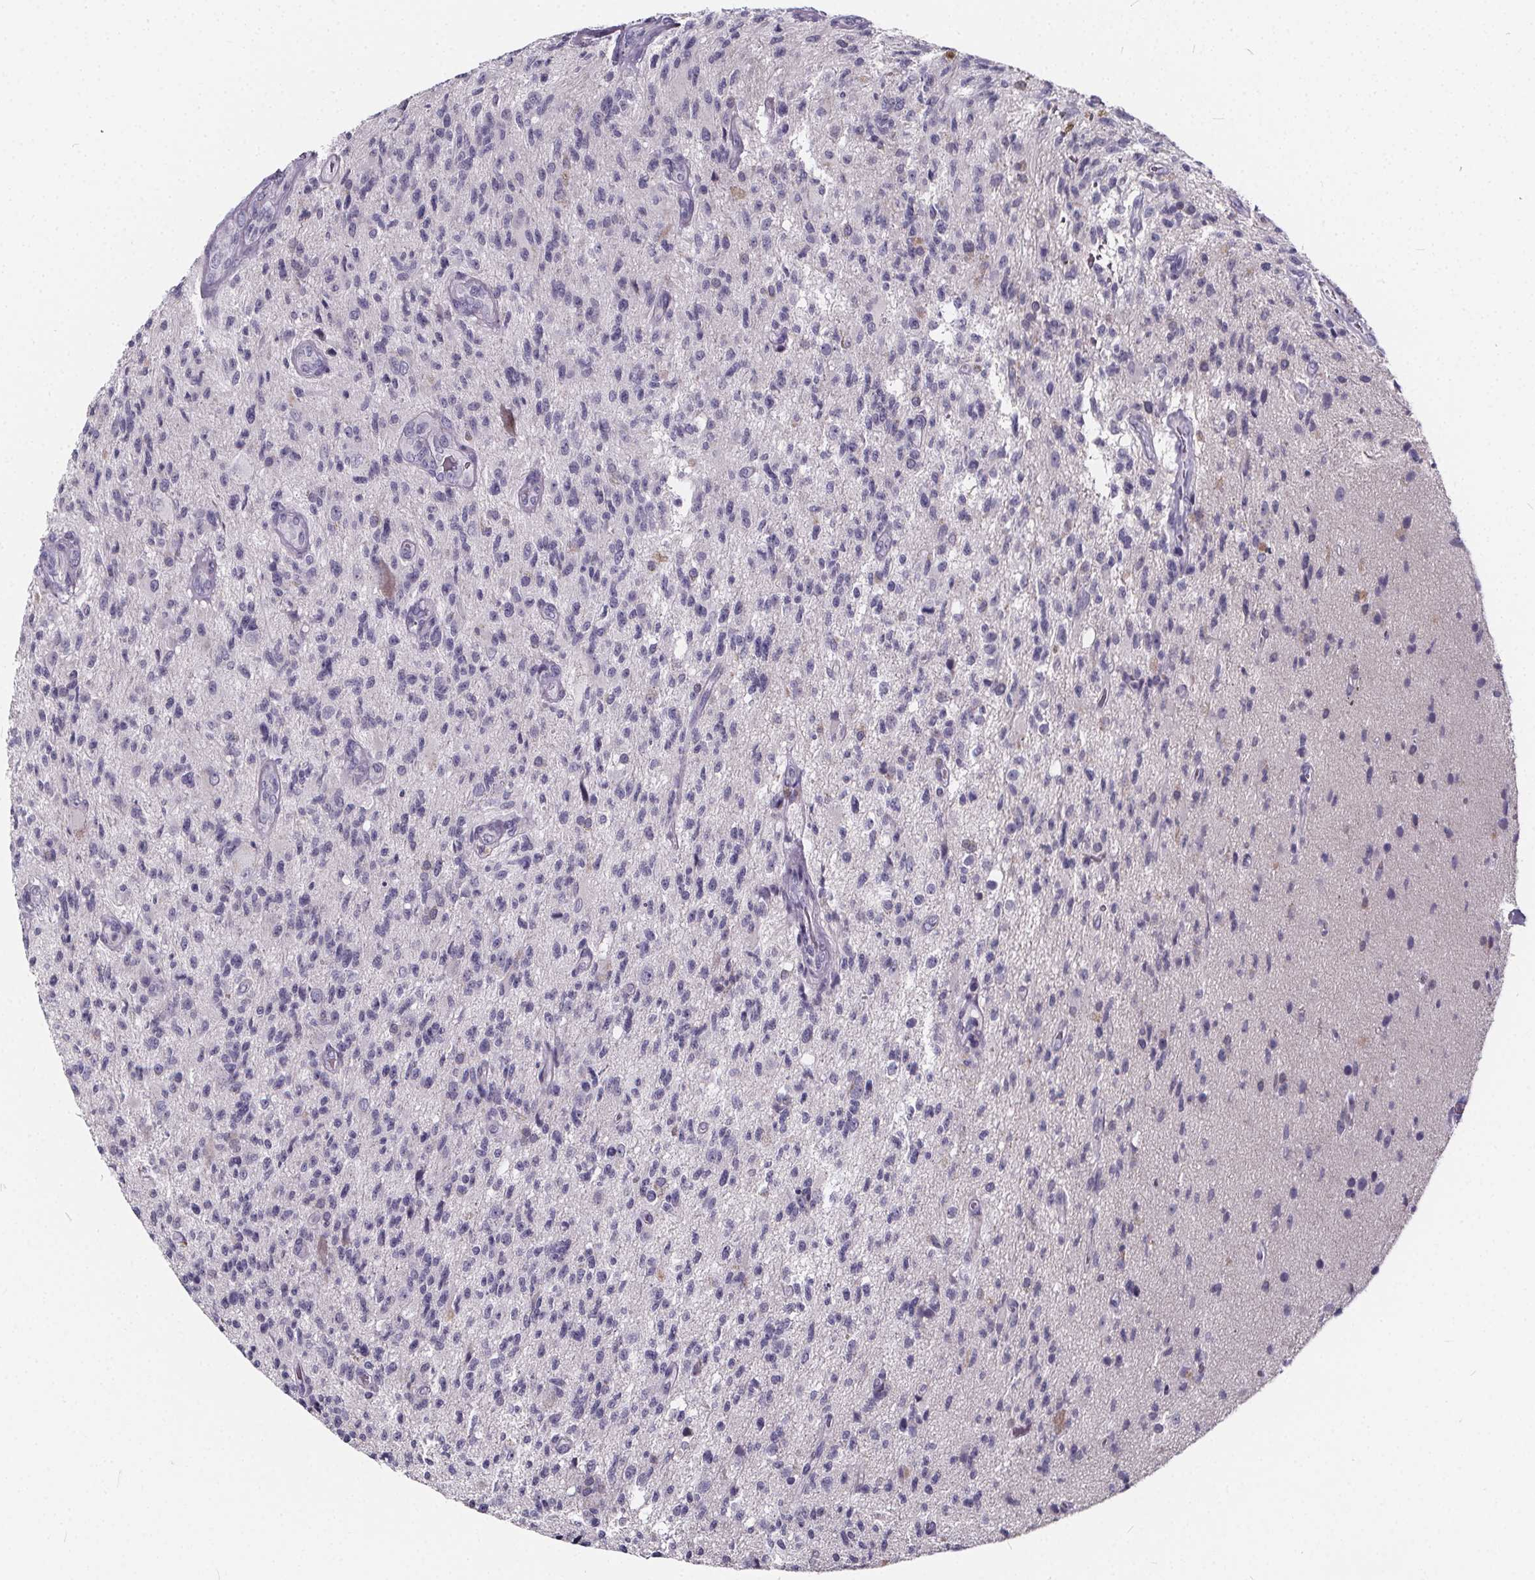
{"staining": {"intensity": "negative", "quantity": "none", "location": "none"}, "tissue": "glioma", "cell_type": "Tumor cells", "image_type": "cancer", "snomed": [{"axis": "morphology", "description": "Glioma, malignant, High grade"}, {"axis": "topography", "description": "Brain"}], "caption": "Protein analysis of glioma exhibits no significant staining in tumor cells.", "gene": "SPEF2", "patient": {"sex": "male", "age": 56}}